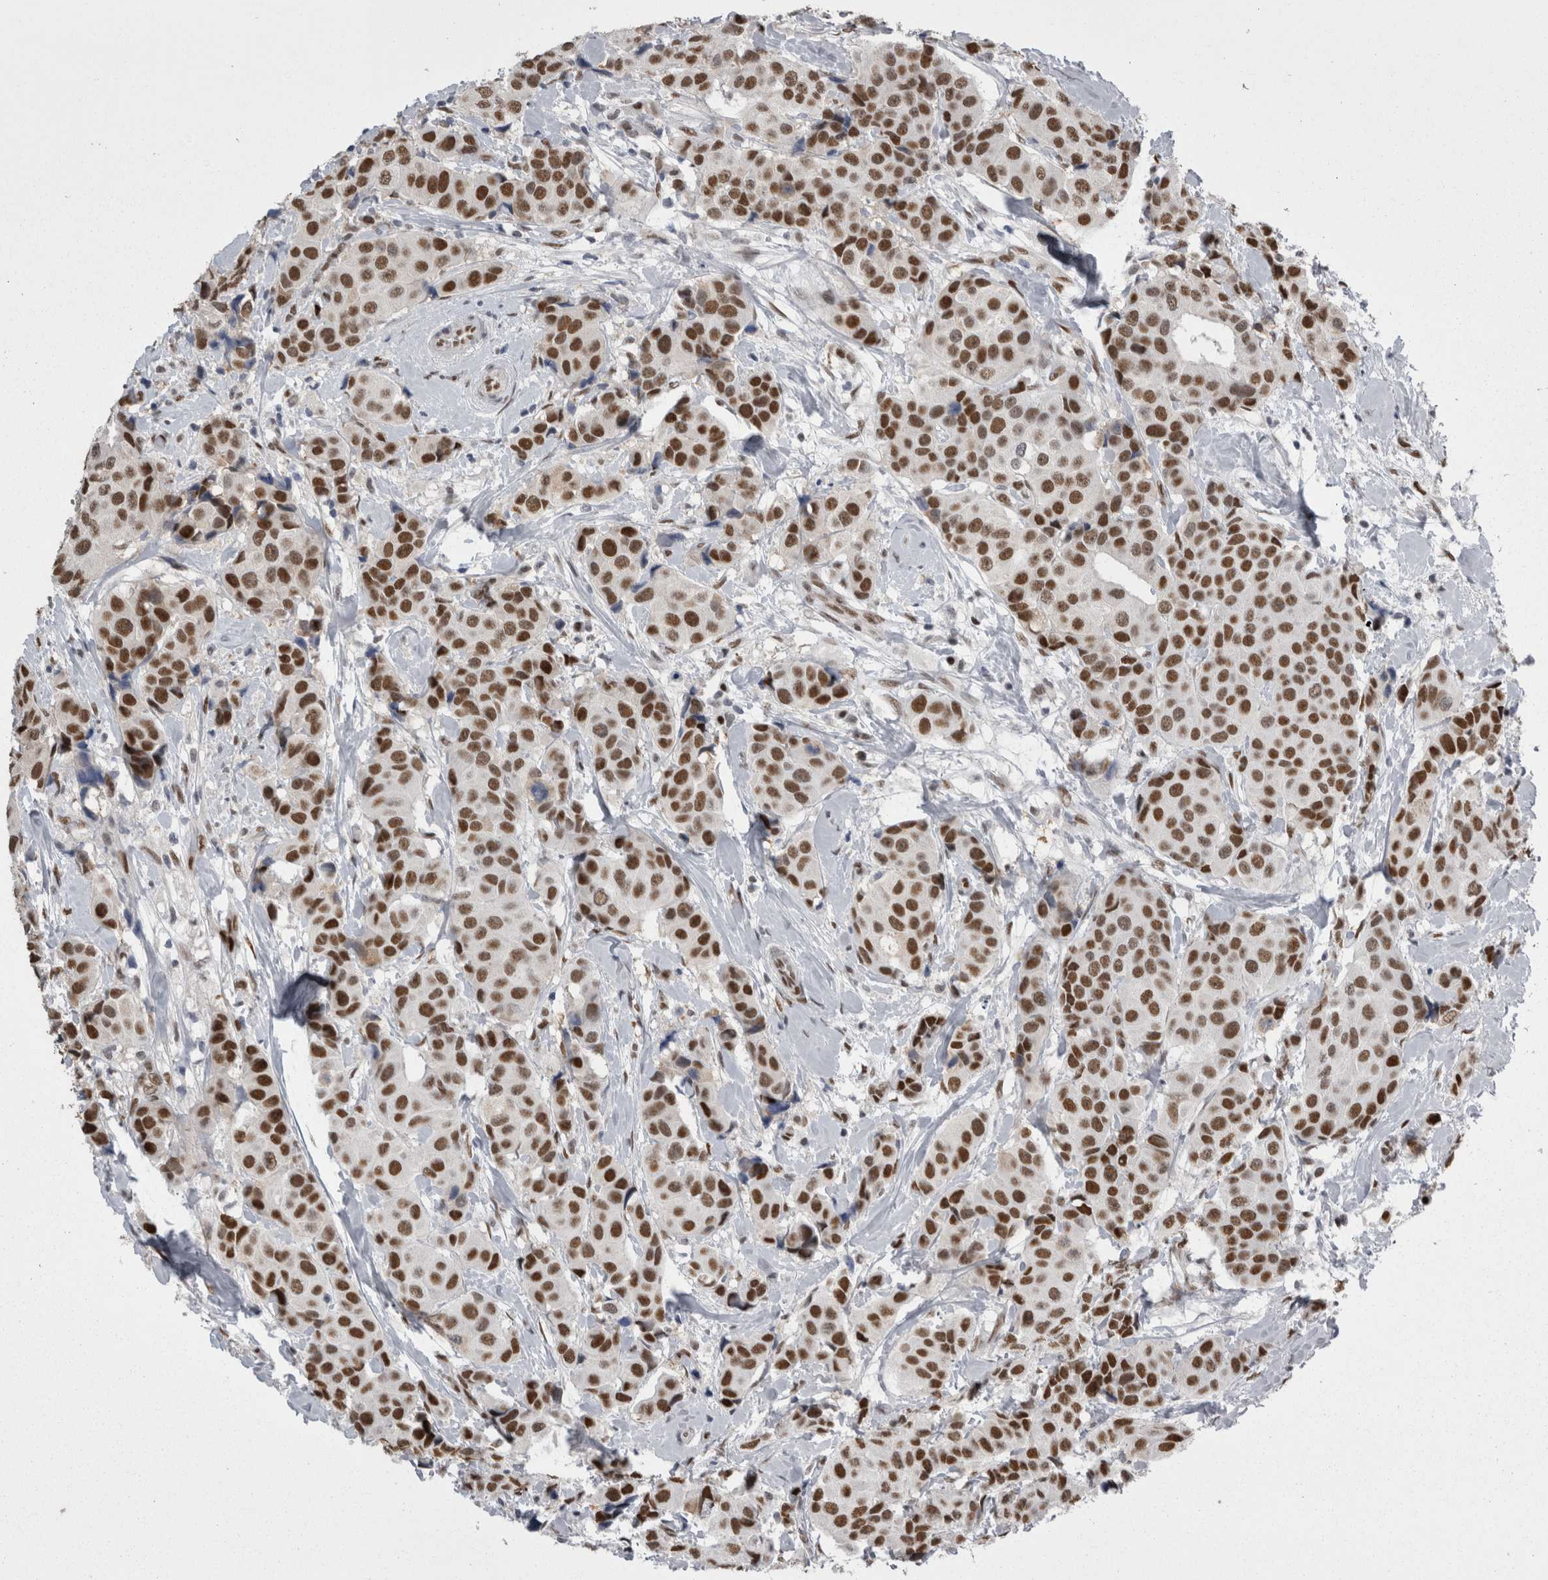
{"staining": {"intensity": "strong", "quantity": ">75%", "location": "nuclear"}, "tissue": "breast cancer", "cell_type": "Tumor cells", "image_type": "cancer", "snomed": [{"axis": "morphology", "description": "Normal tissue, NOS"}, {"axis": "morphology", "description": "Duct carcinoma"}, {"axis": "topography", "description": "Breast"}], "caption": "The image demonstrates staining of breast cancer (invasive ductal carcinoma), revealing strong nuclear protein expression (brown color) within tumor cells.", "gene": "C1orf54", "patient": {"sex": "female", "age": 39}}